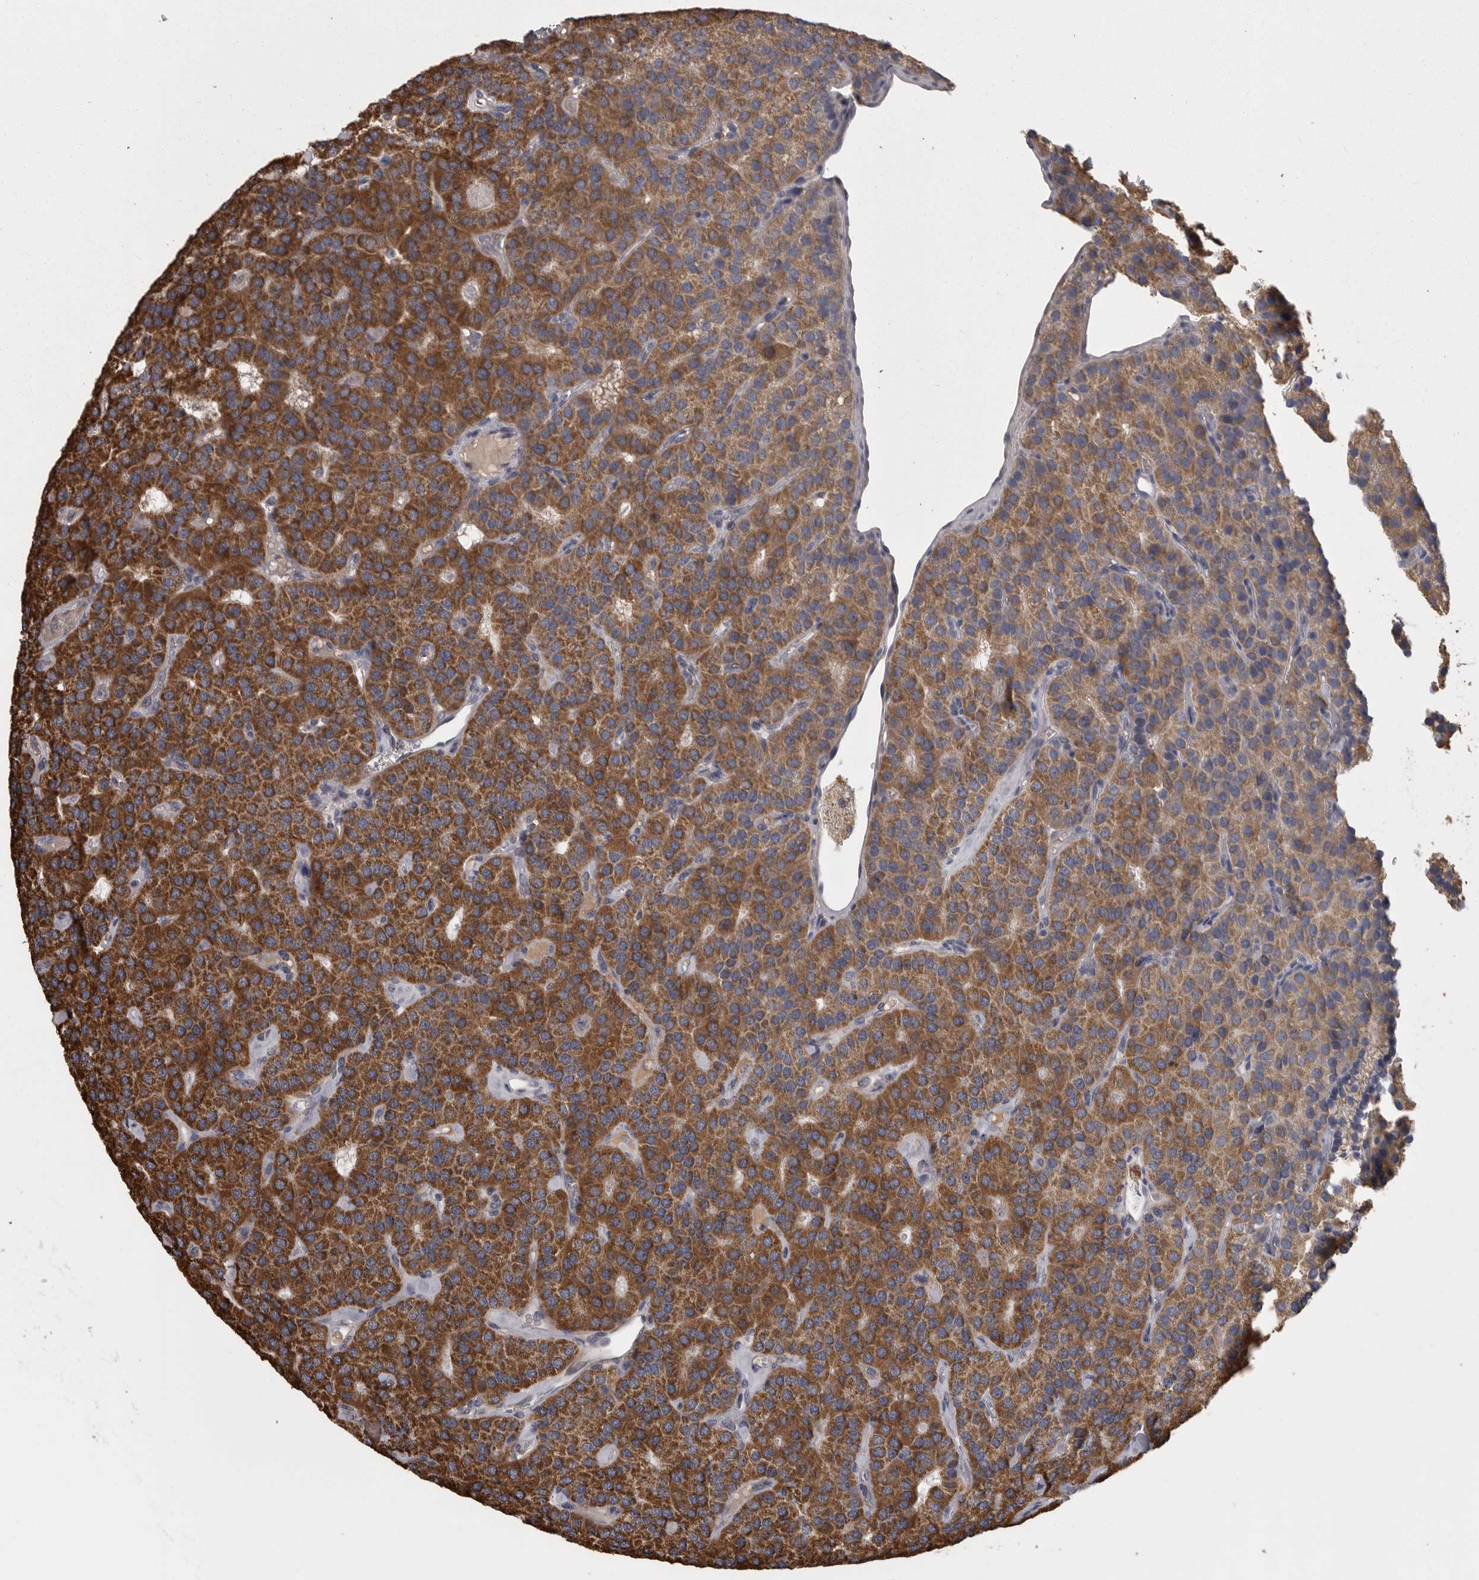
{"staining": {"intensity": "strong", "quantity": ">75%", "location": "cytoplasmic/membranous"}, "tissue": "parathyroid gland", "cell_type": "Glandular cells", "image_type": "normal", "snomed": [{"axis": "morphology", "description": "Normal tissue, NOS"}, {"axis": "morphology", "description": "Adenoma, NOS"}, {"axis": "topography", "description": "Parathyroid gland"}], "caption": "A photomicrograph of parathyroid gland stained for a protein demonstrates strong cytoplasmic/membranous brown staining in glandular cells.", "gene": "FRK", "patient": {"sex": "female", "age": 86}}